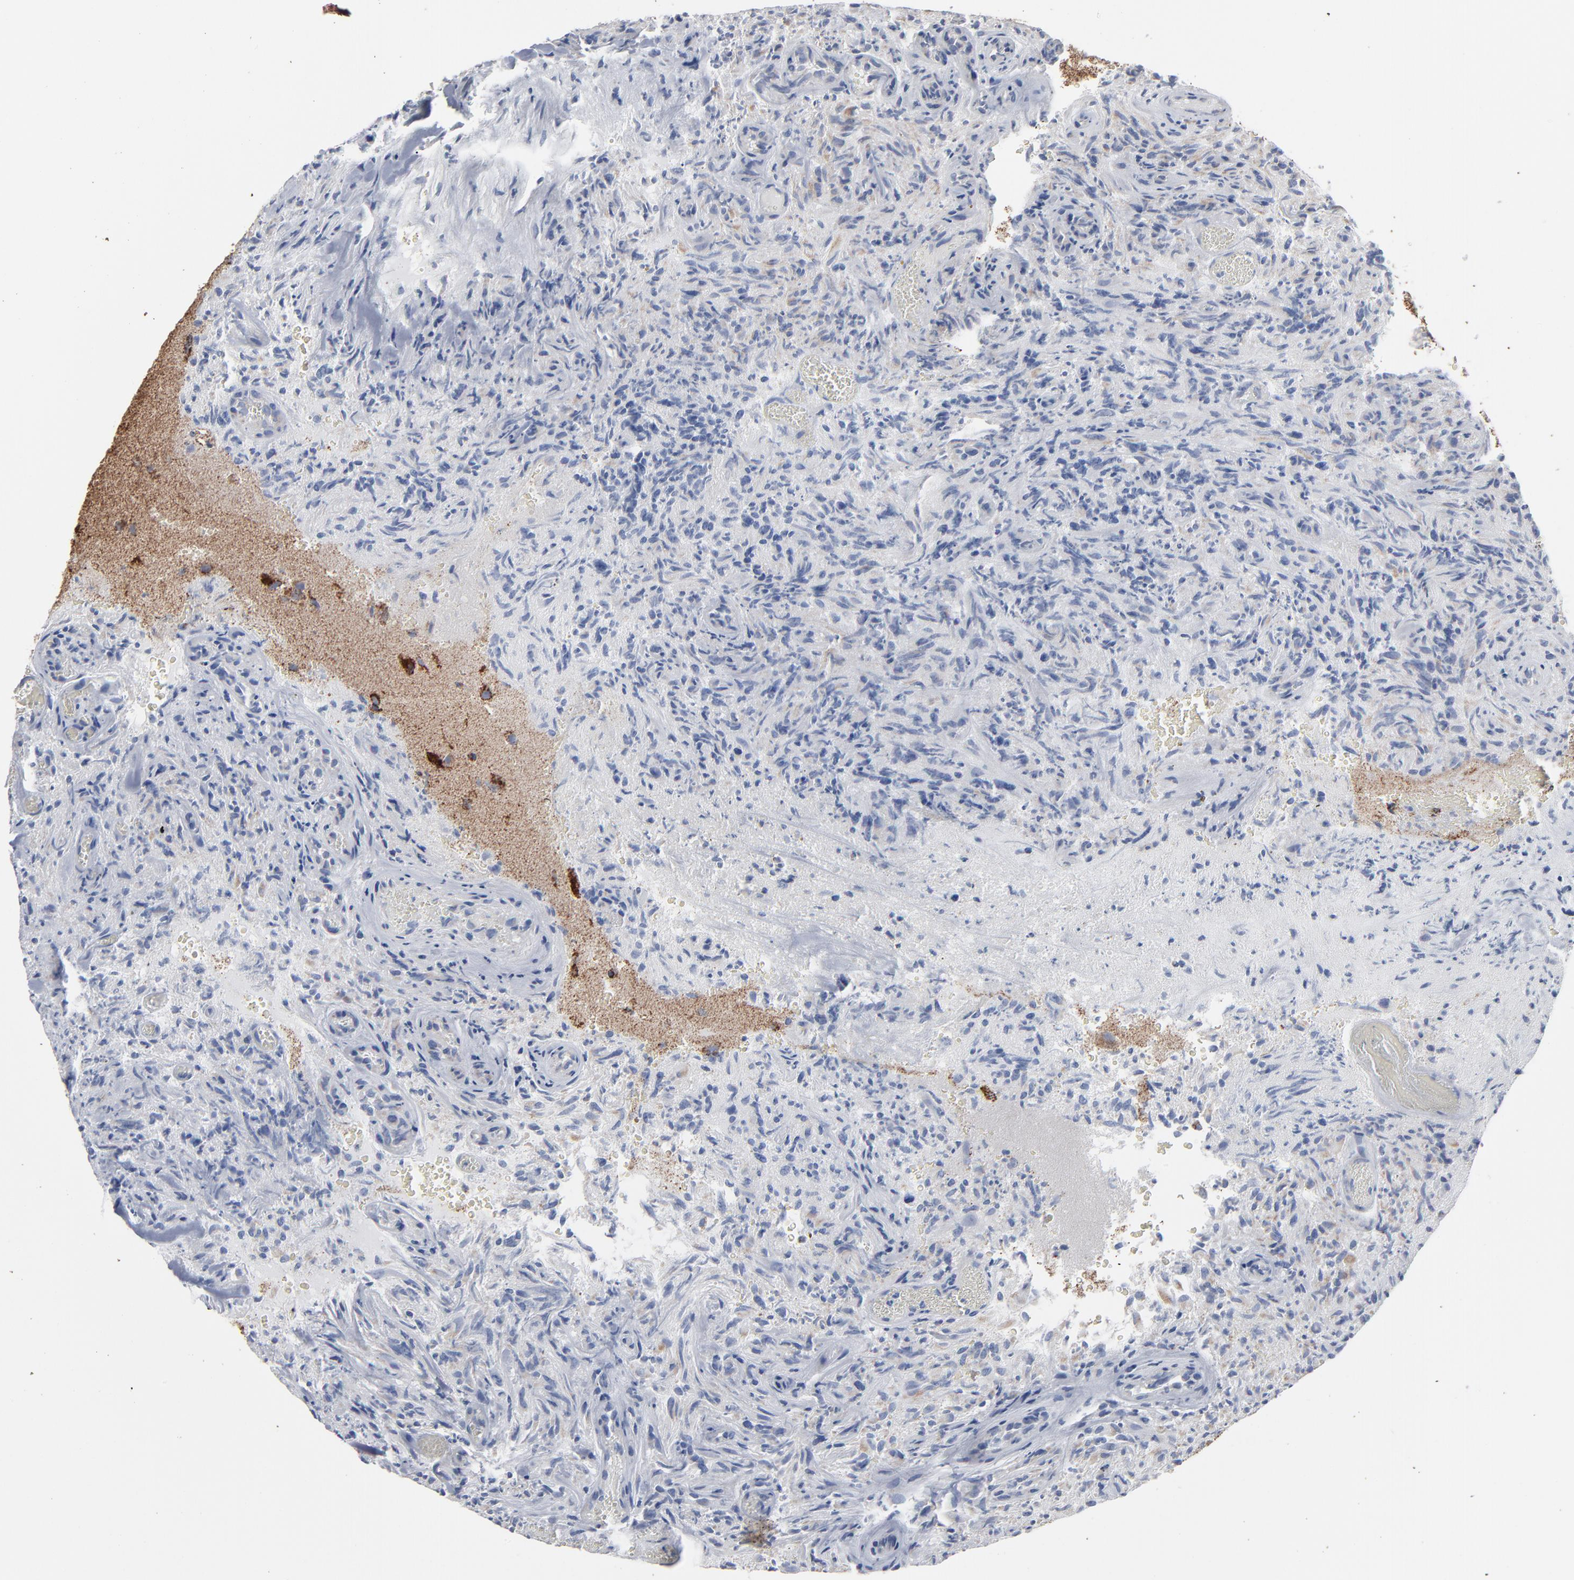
{"staining": {"intensity": "strong", "quantity": "<25%", "location": "cytoplasmic/membranous"}, "tissue": "glioma", "cell_type": "Tumor cells", "image_type": "cancer", "snomed": [{"axis": "morphology", "description": "Normal tissue, NOS"}, {"axis": "morphology", "description": "Glioma, malignant, High grade"}, {"axis": "topography", "description": "Cerebral cortex"}], "caption": "Immunohistochemical staining of human glioma demonstrates medium levels of strong cytoplasmic/membranous staining in about <25% of tumor cells.", "gene": "UQCRC1", "patient": {"sex": "male", "age": 75}}